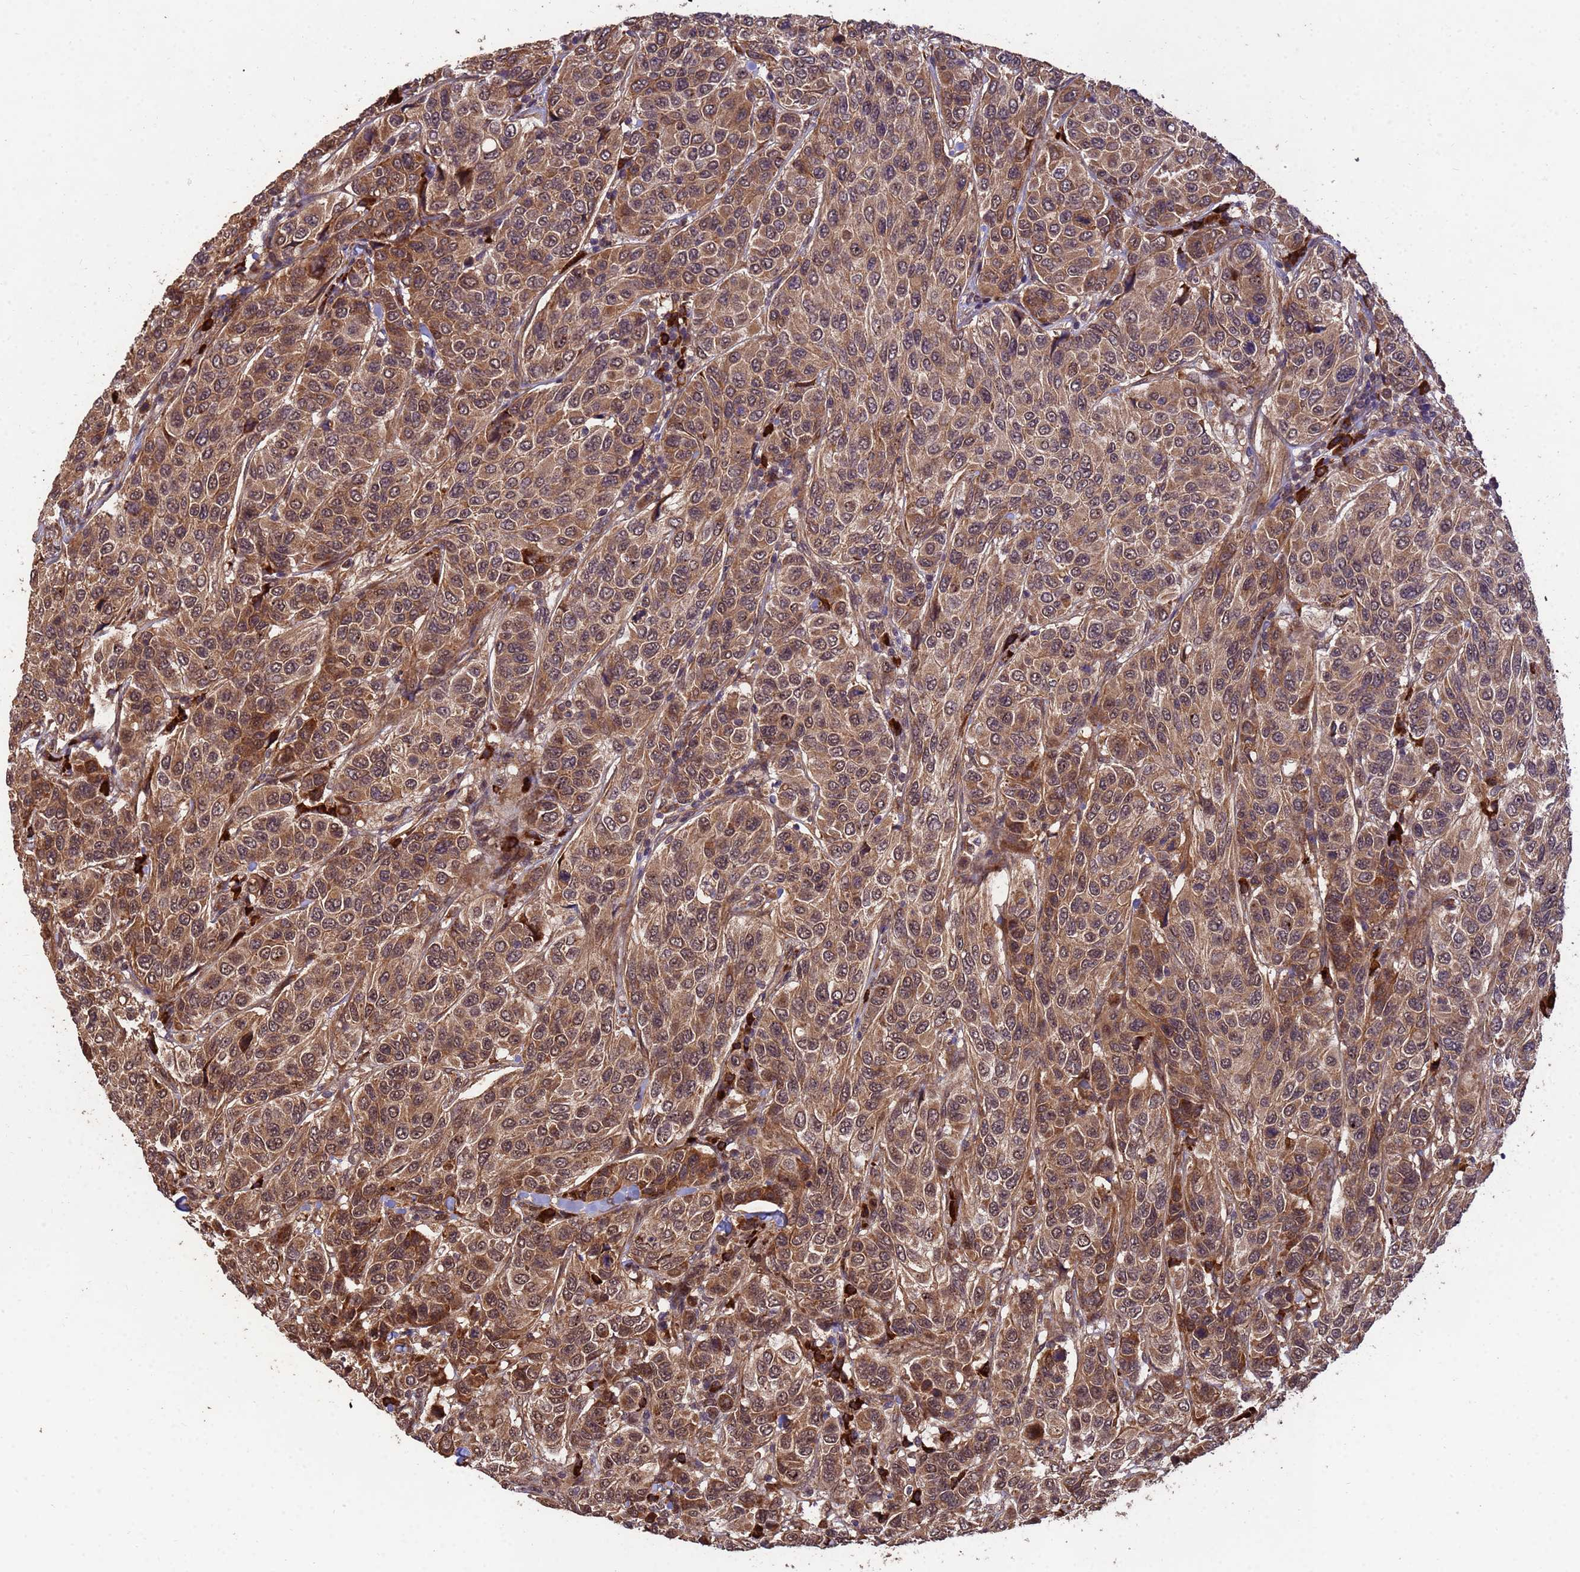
{"staining": {"intensity": "moderate", "quantity": ">75%", "location": "cytoplasmic/membranous,nuclear"}, "tissue": "breast cancer", "cell_type": "Tumor cells", "image_type": "cancer", "snomed": [{"axis": "morphology", "description": "Duct carcinoma"}, {"axis": "topography", "description": "Breast"}], "caption": "Human breast invasive ductal carcinoma stained with a protein marker reveals moderate staining in tumor cells.", "gene": "ZNF619", "patient": {"sex": "female", "age": 55}}